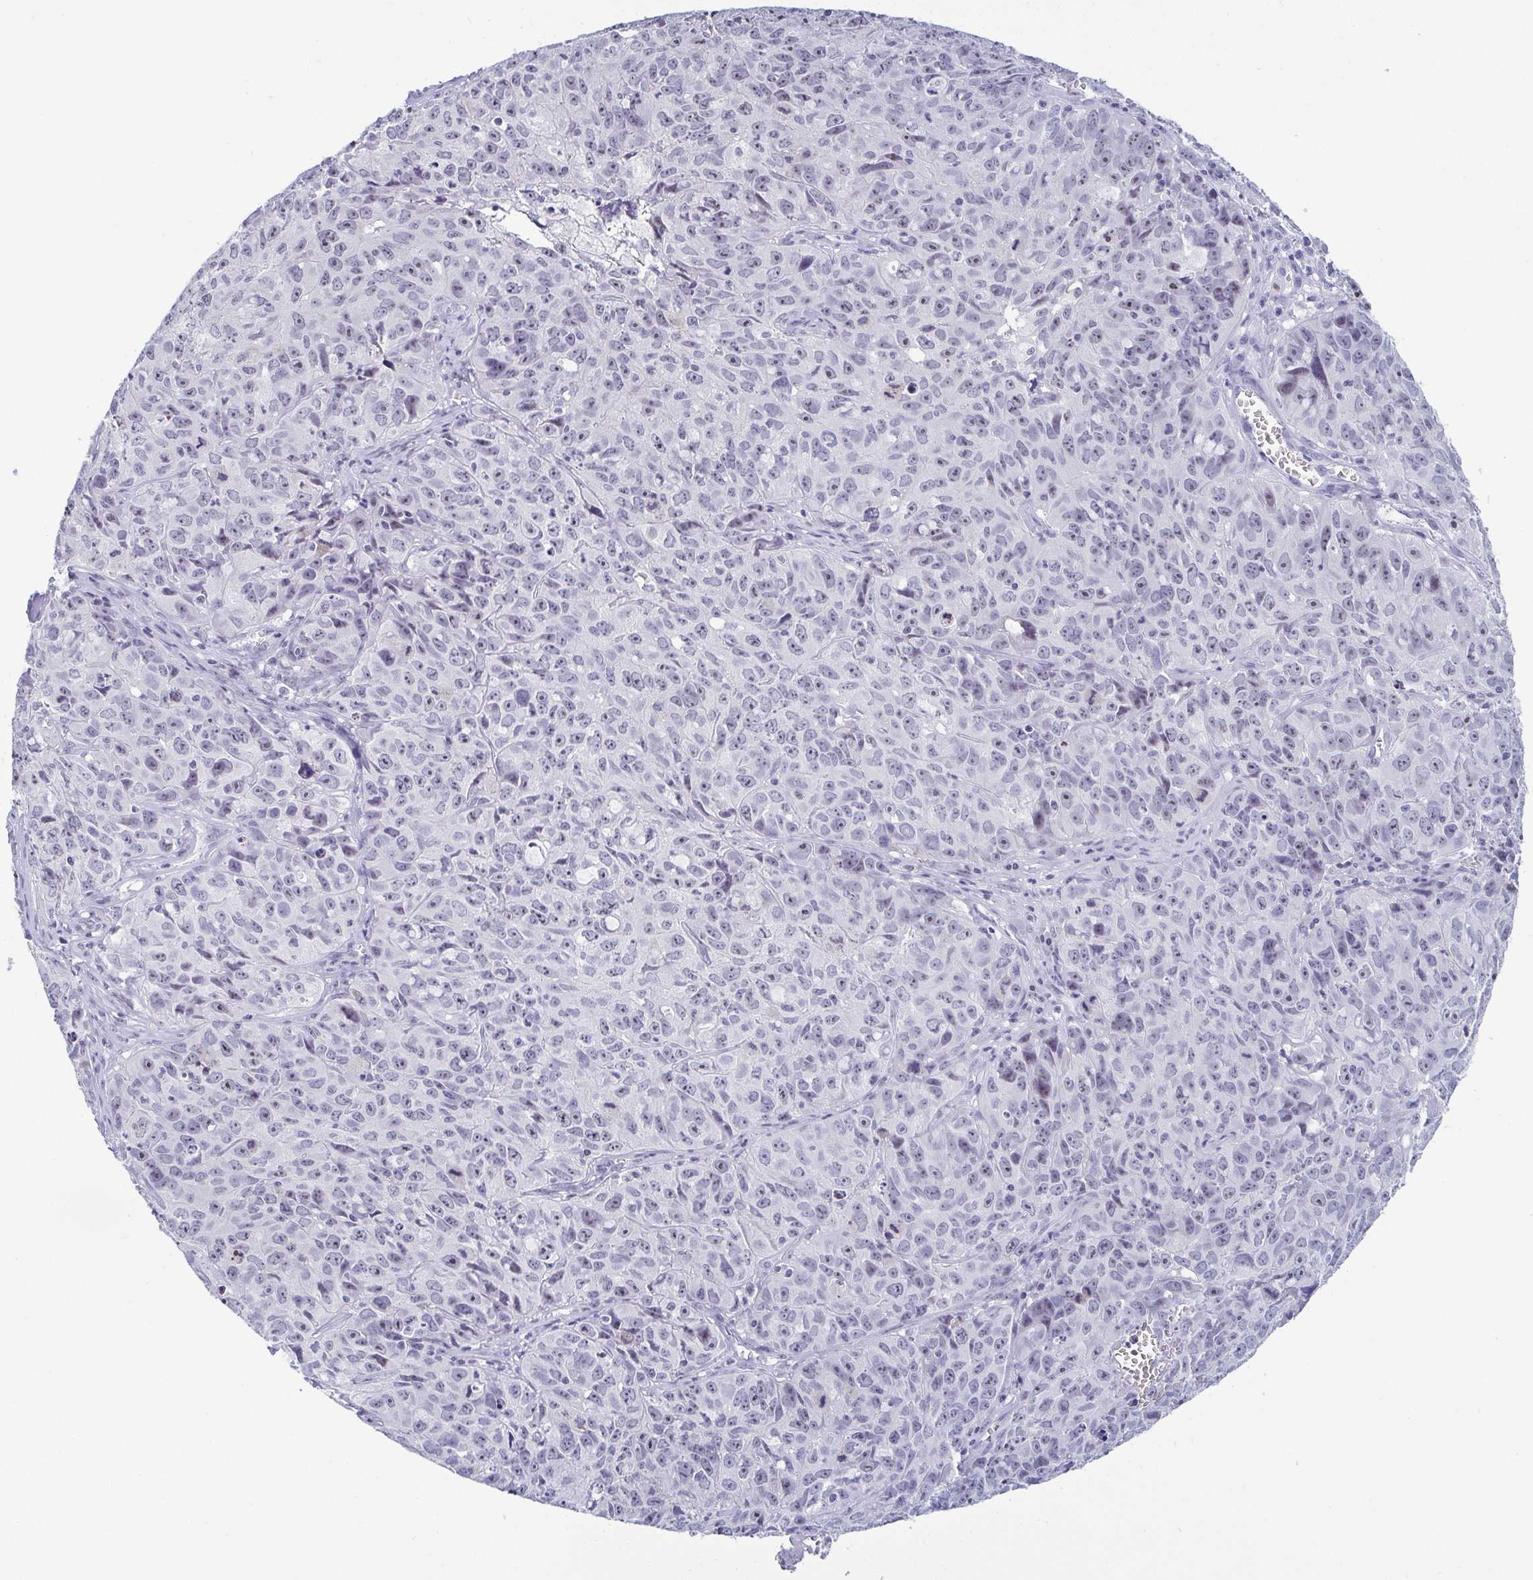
{"staining": {"intensity": "negative", "quantity": "none", "location": "none"}, "tissue": "cervical cancer", "cell_type": "Tumor cells", "image_type": "cancer", "snomed": [{"axis": "morphology", "description": "Squamous cell carcinoma, NOS"}, {"axis": "topography", "description": "Cervix"}], "caption": "This photomicrograph is of cervical cancer (squamous cell carcinoma) stained with IHC to label a protein in brown with the nuclei are counter-stained blue. There is no staining in tumor cells.", "gene": "BZW1", "patient": {"sex": "female", "age": 28}}